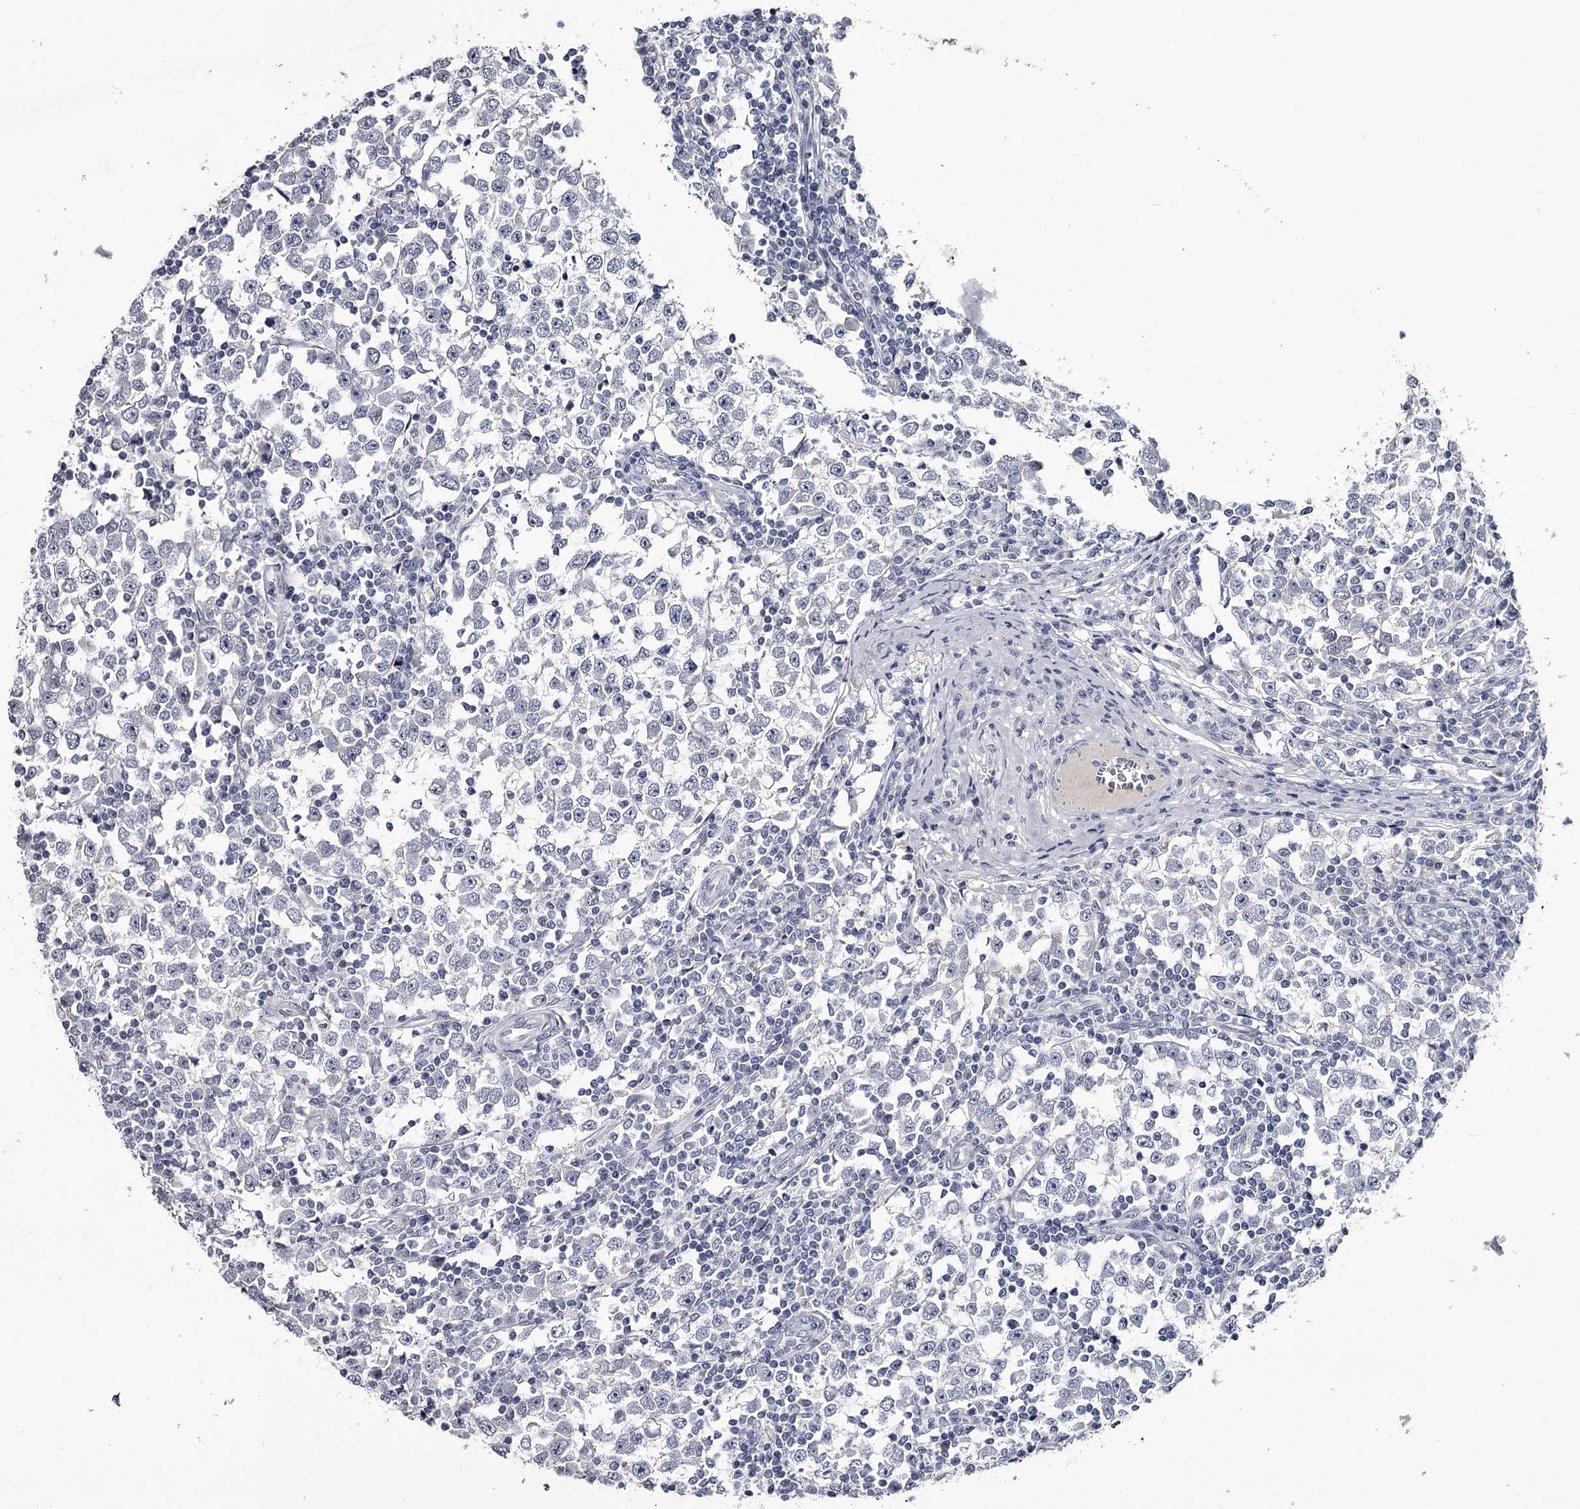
{"staining": {"intensity": "negative", "quantity": "none", "location": "none"}, "tissue": "testis cancer", "cell_type": "Tumor cells", "image_type": "cancer", "snomed": [{"axis": "morphology", "description": "Seminoma, NOS"}, {"axis": "topography", "description": "Testis"}], "caption": "Immunohistochemical staining of human testis cancer demonstrates no significant expression in tumor cells.", "gene": "DAO", "patient": {"sex": "male", "age": 65}}